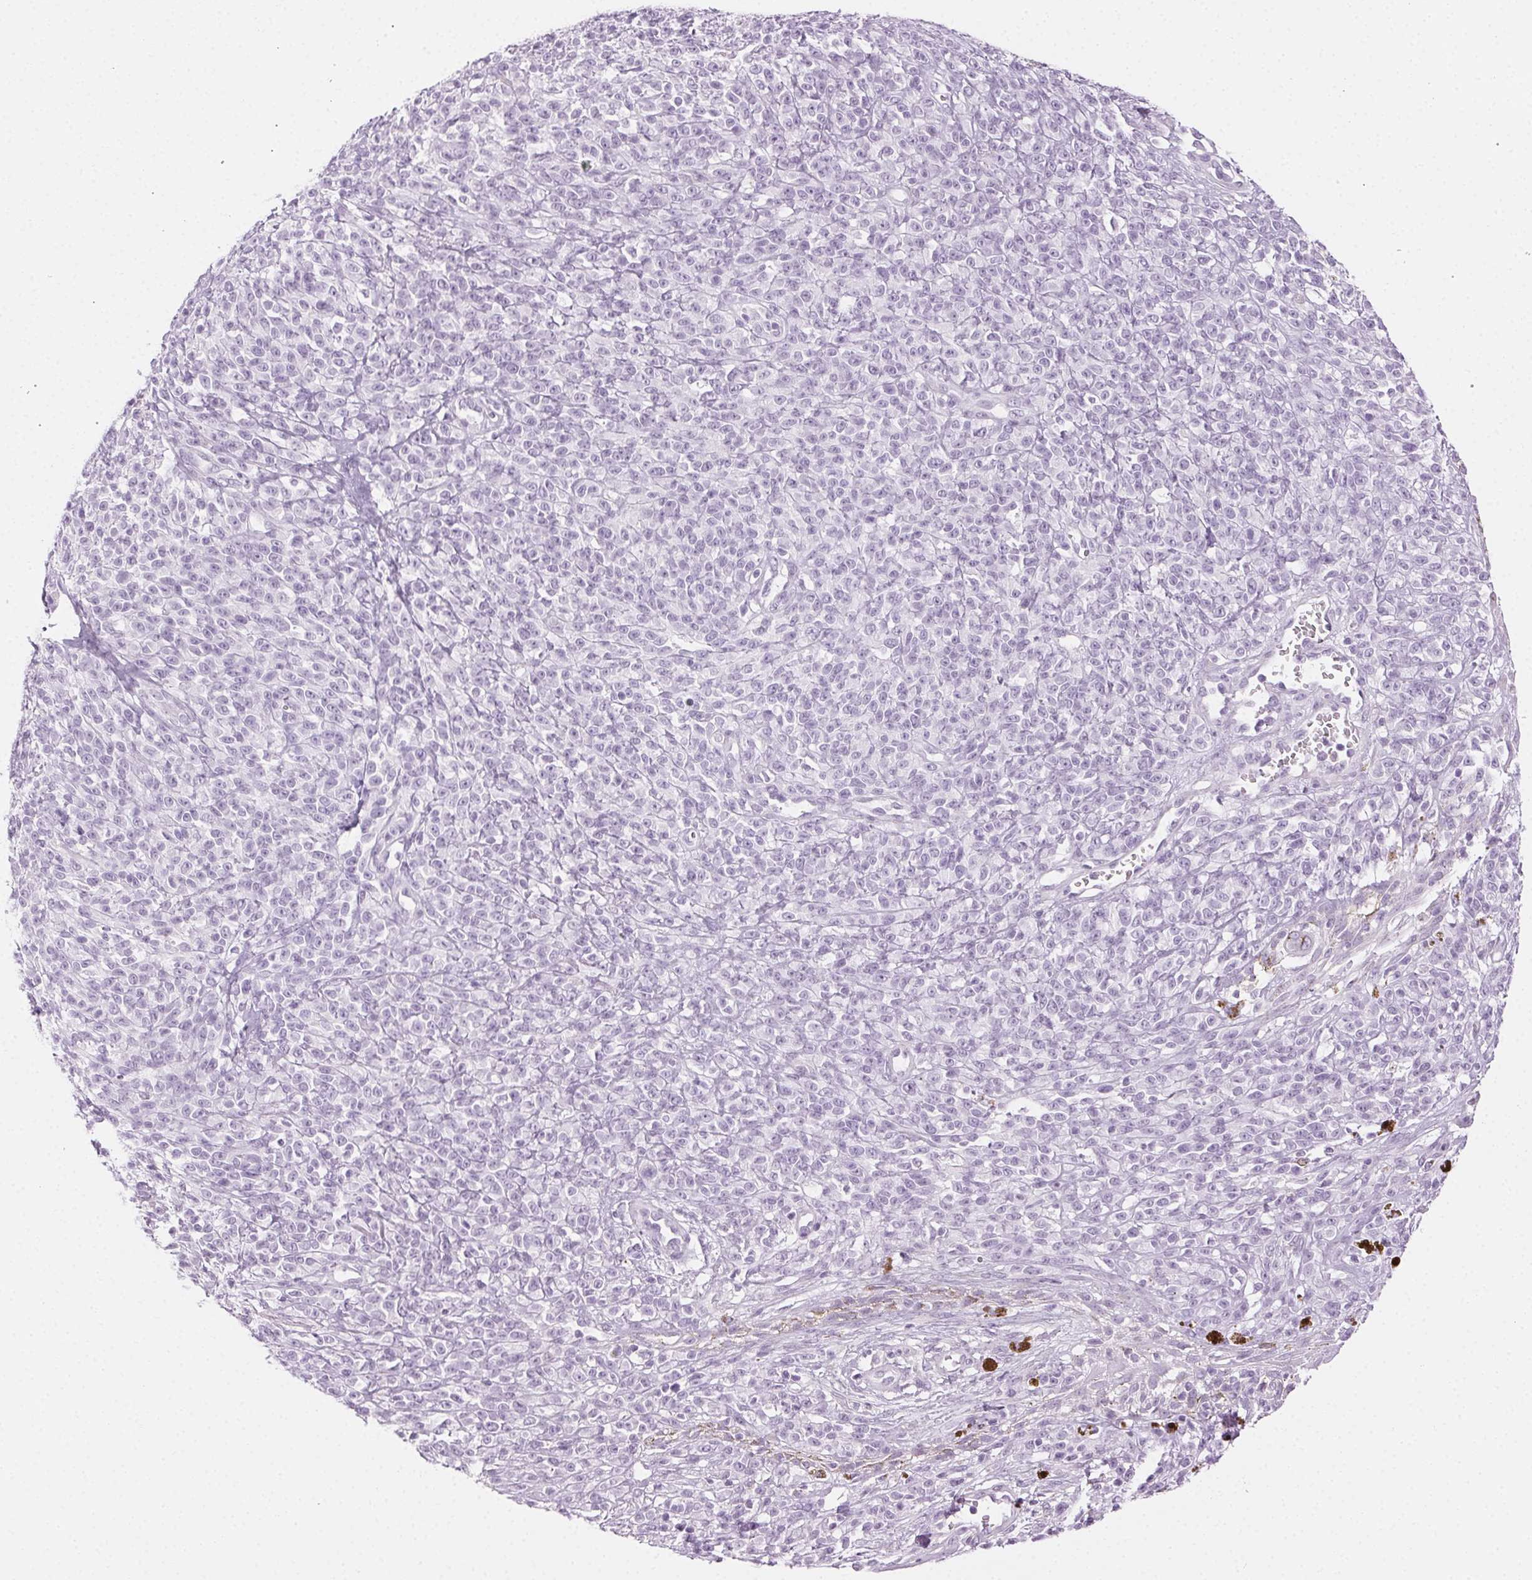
{"staining": {"intensity": "negative", "quantity": "none", "location": "none"}, "tissue": "melanoma", "cell_type": "Tumor cells", "image_type": "cancer", "snomed": [{"axis": "morphology", "description": "Malignant melanoma, NOS"}, {"axis": "topography", "description": "Skin"}, {"axis": "topography", "description": "Skin of trunk"}], "caption": "This is an IHC photomicrograph of human melanoma. There is no expression in tumor cells.", "gene": "MPO", "patient": {"sex": "male", "age": 74}}